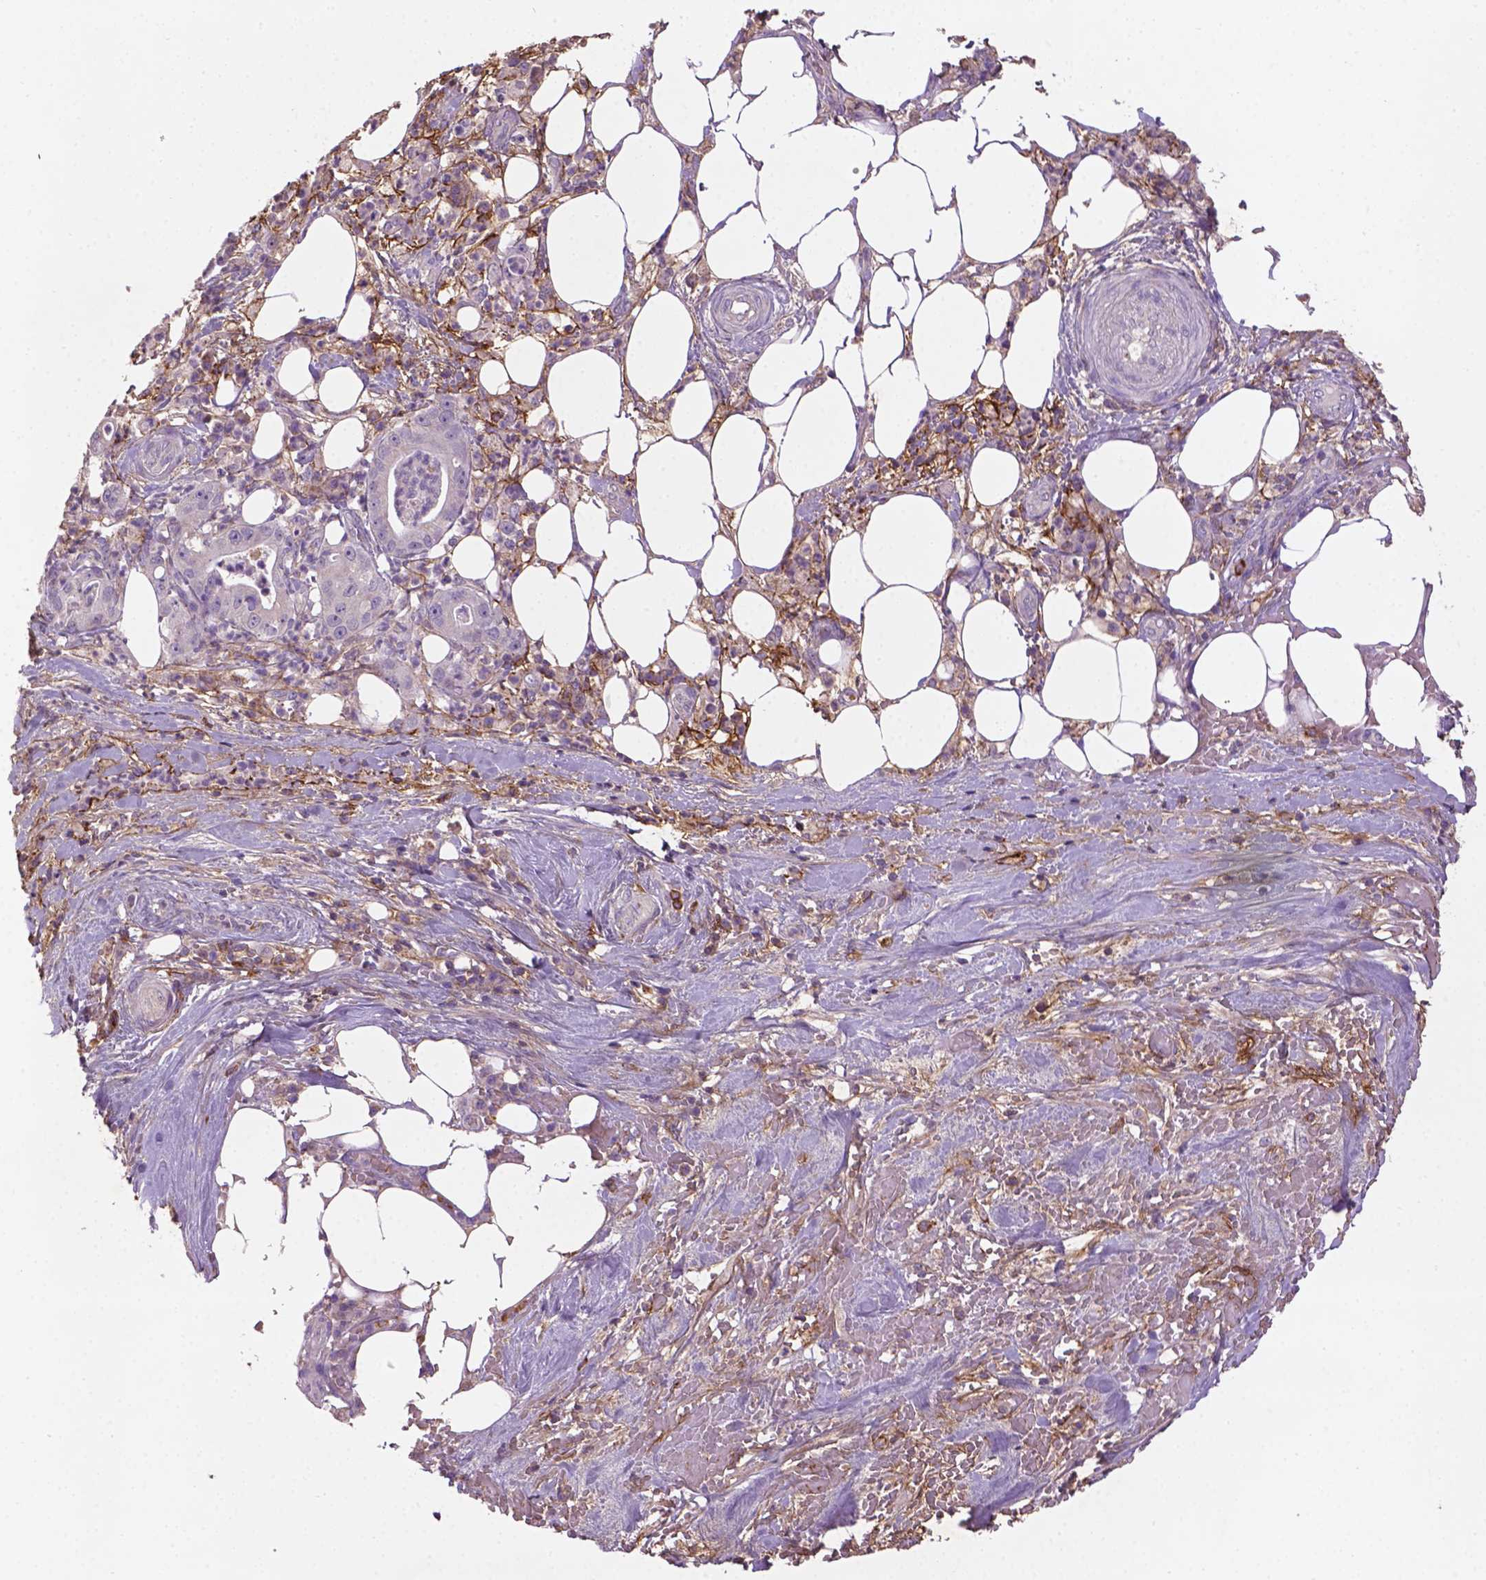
{"staining": {"intensity": "negative", "quantity": "none", "location": "none"}, "tissue": "pancreatic cancer", "cell_type": "Tumor cells", "image_type": "cancer", "snomed": [{"axis": "morphology", "description": "Adenocarcinoma, NOS"}, {"axis": "topography", "description": "Pancreas"}], "caption": "Adenocarcinoma (pancreatic) was stained to show a protein in brown. There is no significant staining in tumor cells.", "gene": "LRRC3C", "patient": {"sex": "male", "age": 71}}